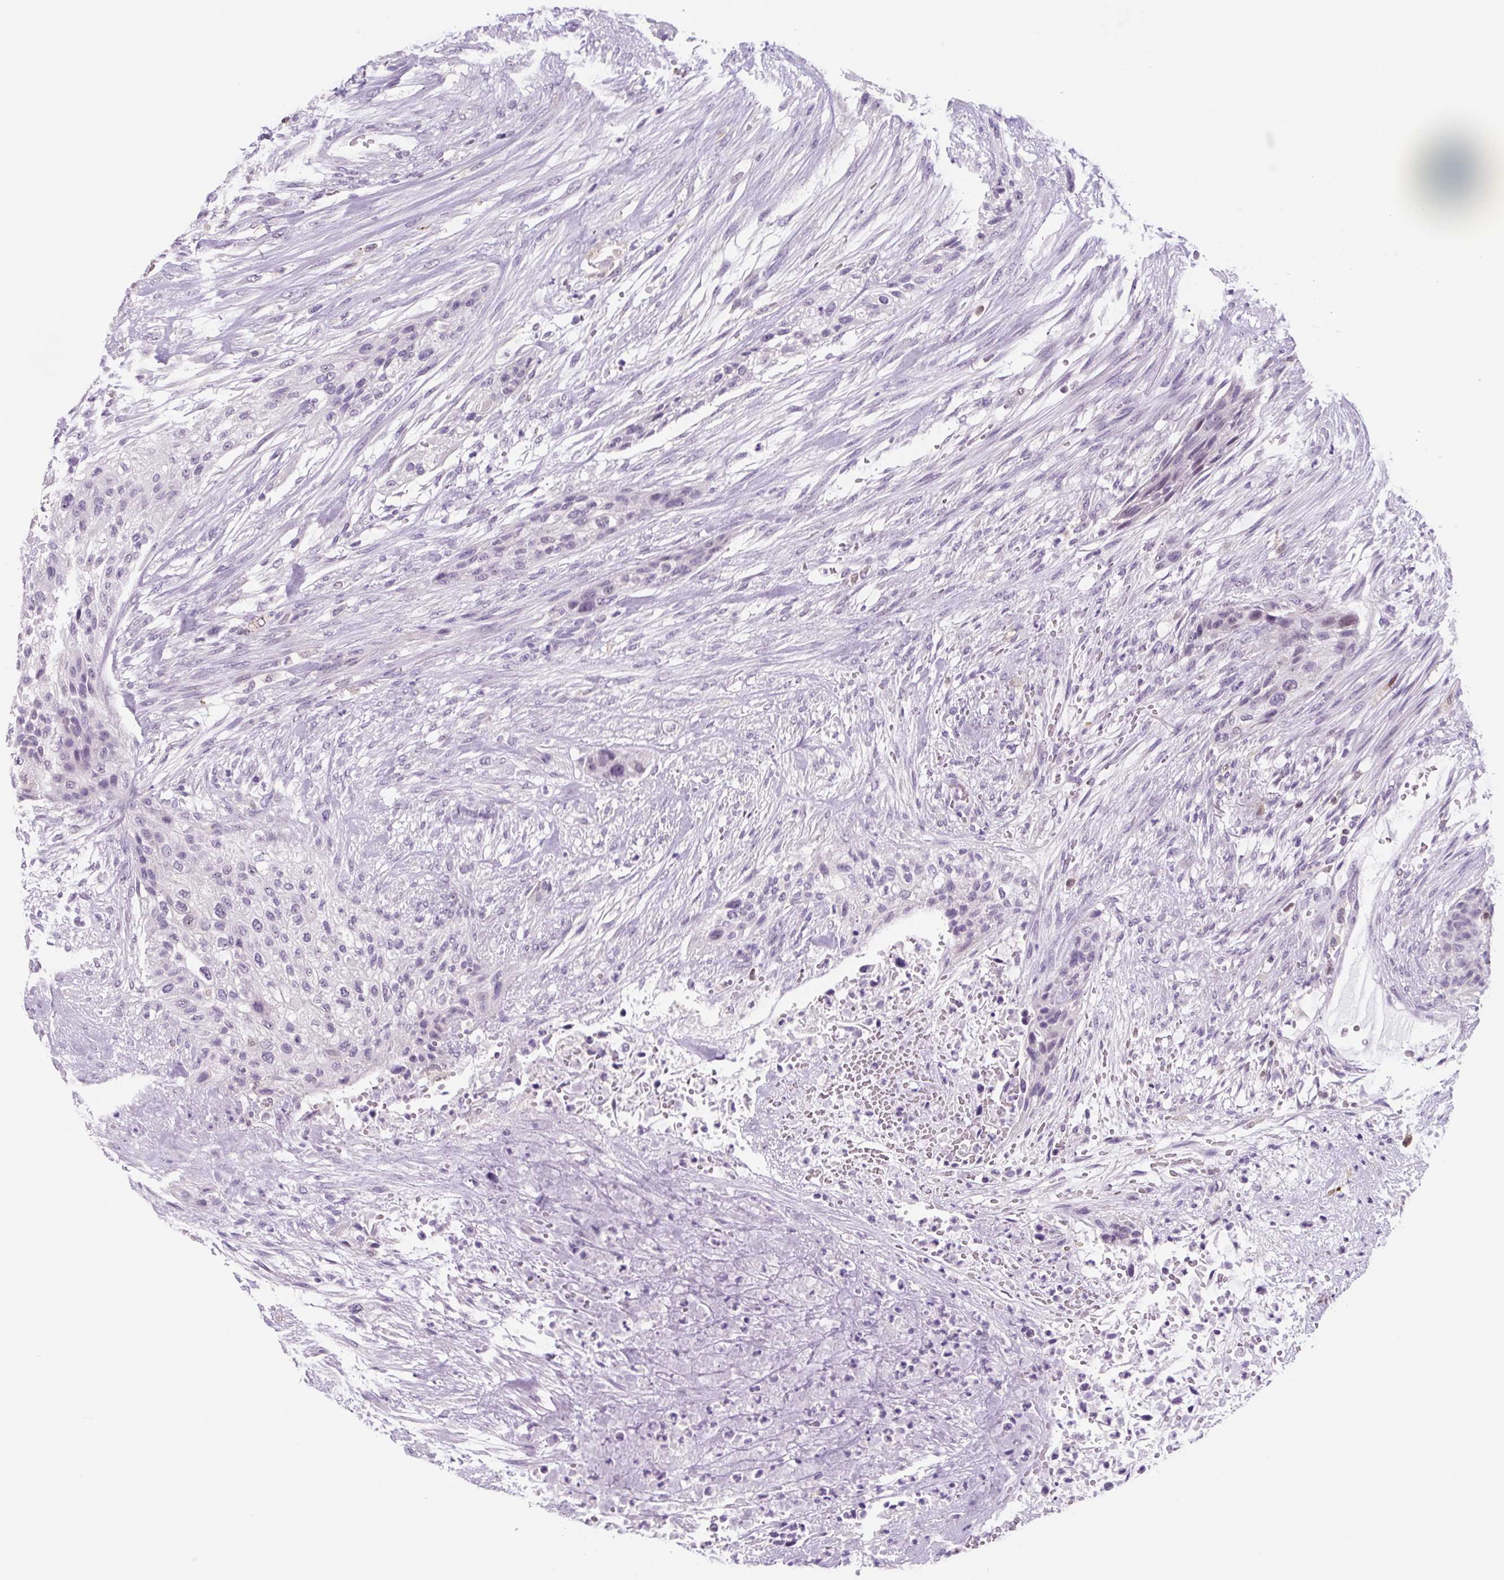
{"staining": {"intensity": "negative", "quantity": "none", "location": "none"}, "tissue": "urothelial cancer", "cell_type": "Tumor cells", "image_type": "cancer", "snomed": [{"axis": "morphology", "description": "Urothelial carcinoma, High grade"}, {"axis": "topography", "description": "Urinary bladder"}], "caption": "Immunohistochemistry photomicrograph of neoplastic tissue: human urothelial cancer stained with DAB demonstrates no significant protein positivity in tumor cells.", "gene": "TNFRSF8", "patient": {"sex": "male", "age": 35}}